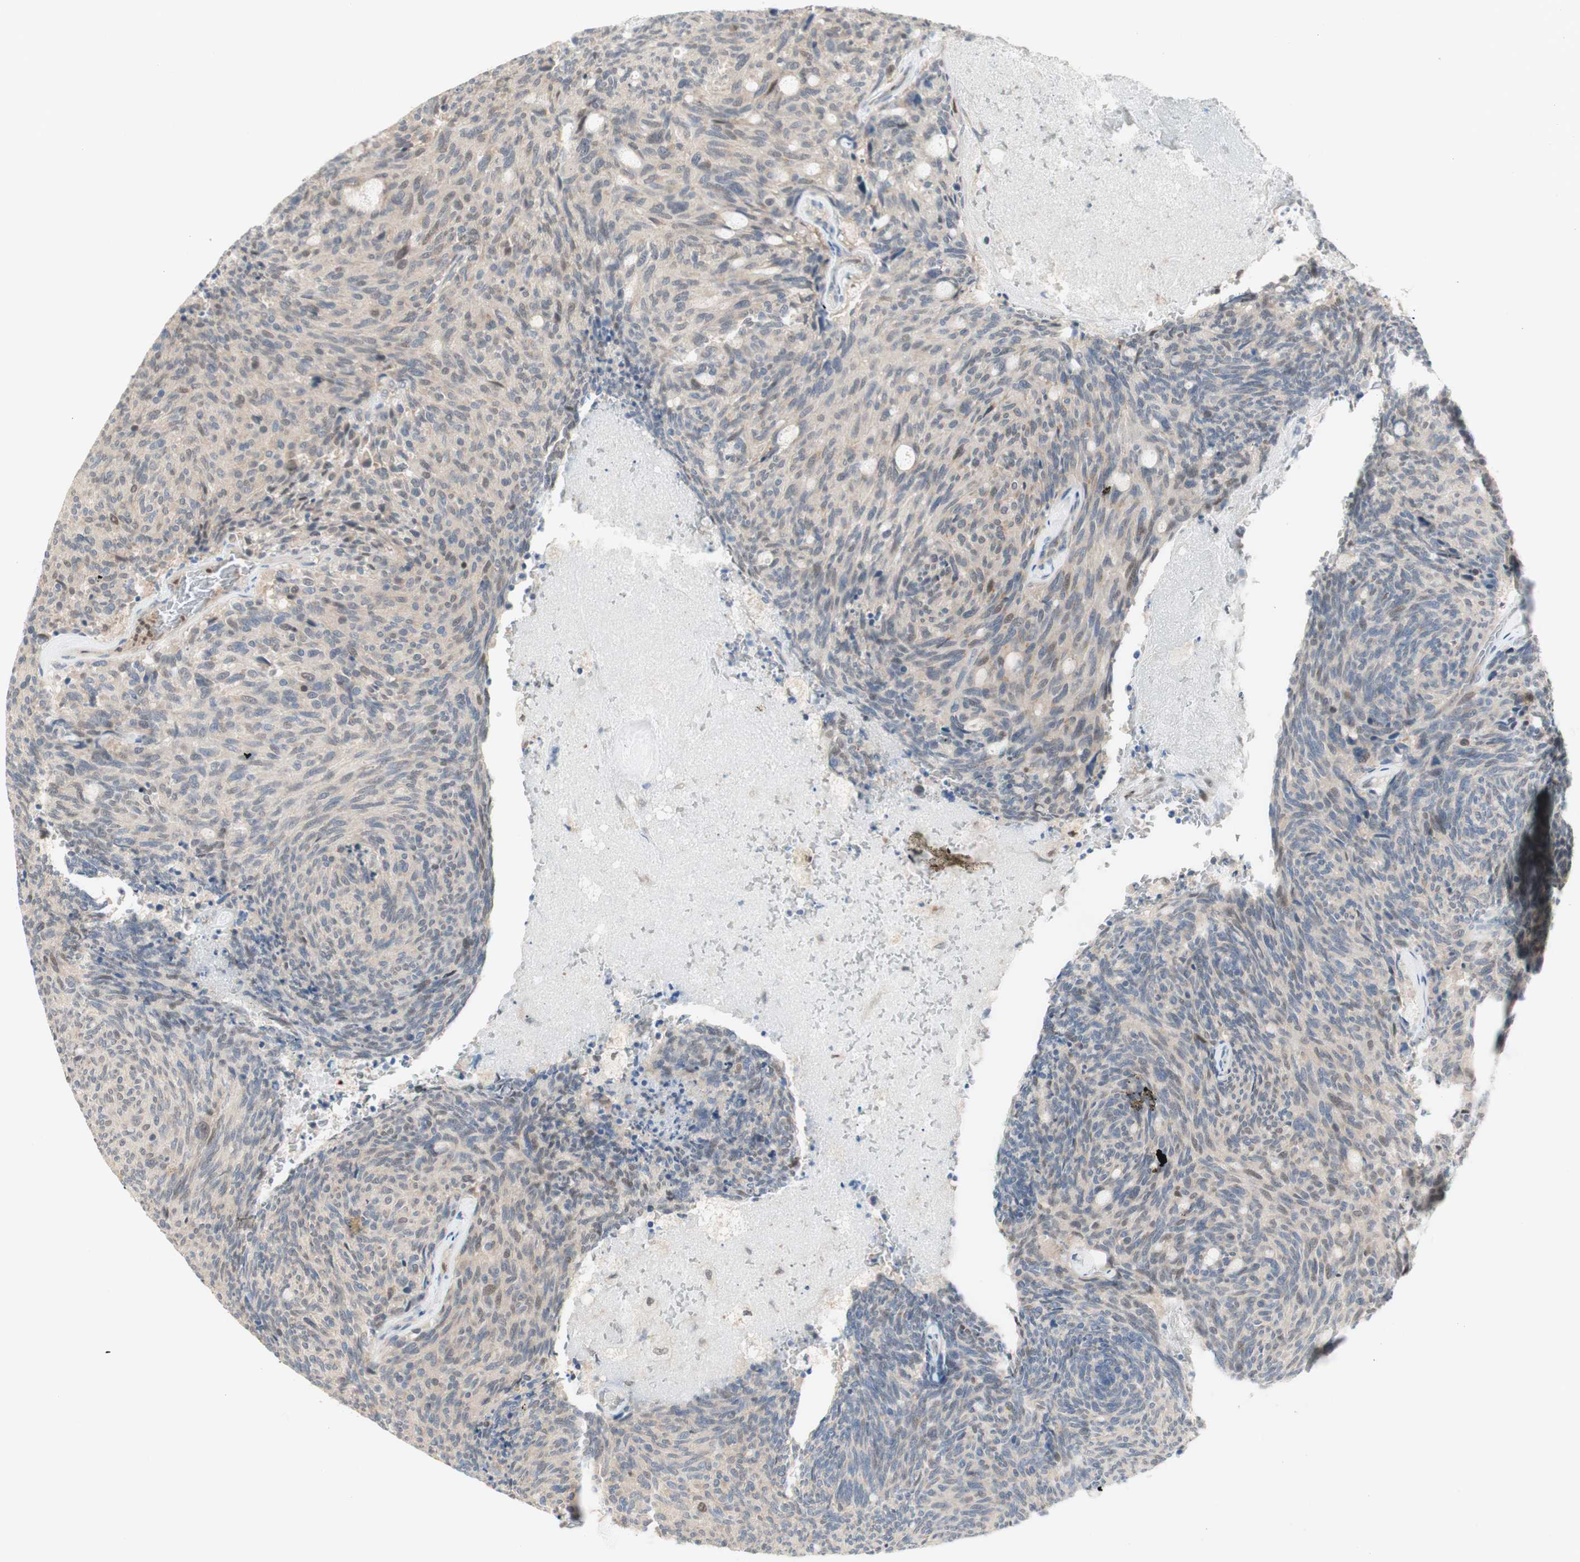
{"staining": {"intensity": "weak", "quantity": "<25%", "location": "nuclear"}, "tissue": "carcinoid", "cell_type": "Tumor cells", "image_type": "cancer", "snomed": [{"axis": "morphology", "description": "Carcinoid, malignant, NOS"}, {"axis": "topography", "description": "Pancreas"}], "caption": "Tumor cells show no significant protein staining in carcinoid (malignant). The staining was performed using DAB to visualize the protein expression in brown, while the nuclei were stained in blue with hematoxylin (Magnification: 20x).", "gene": "RFNG", "patient": {"sex": "female", "age": 54}}